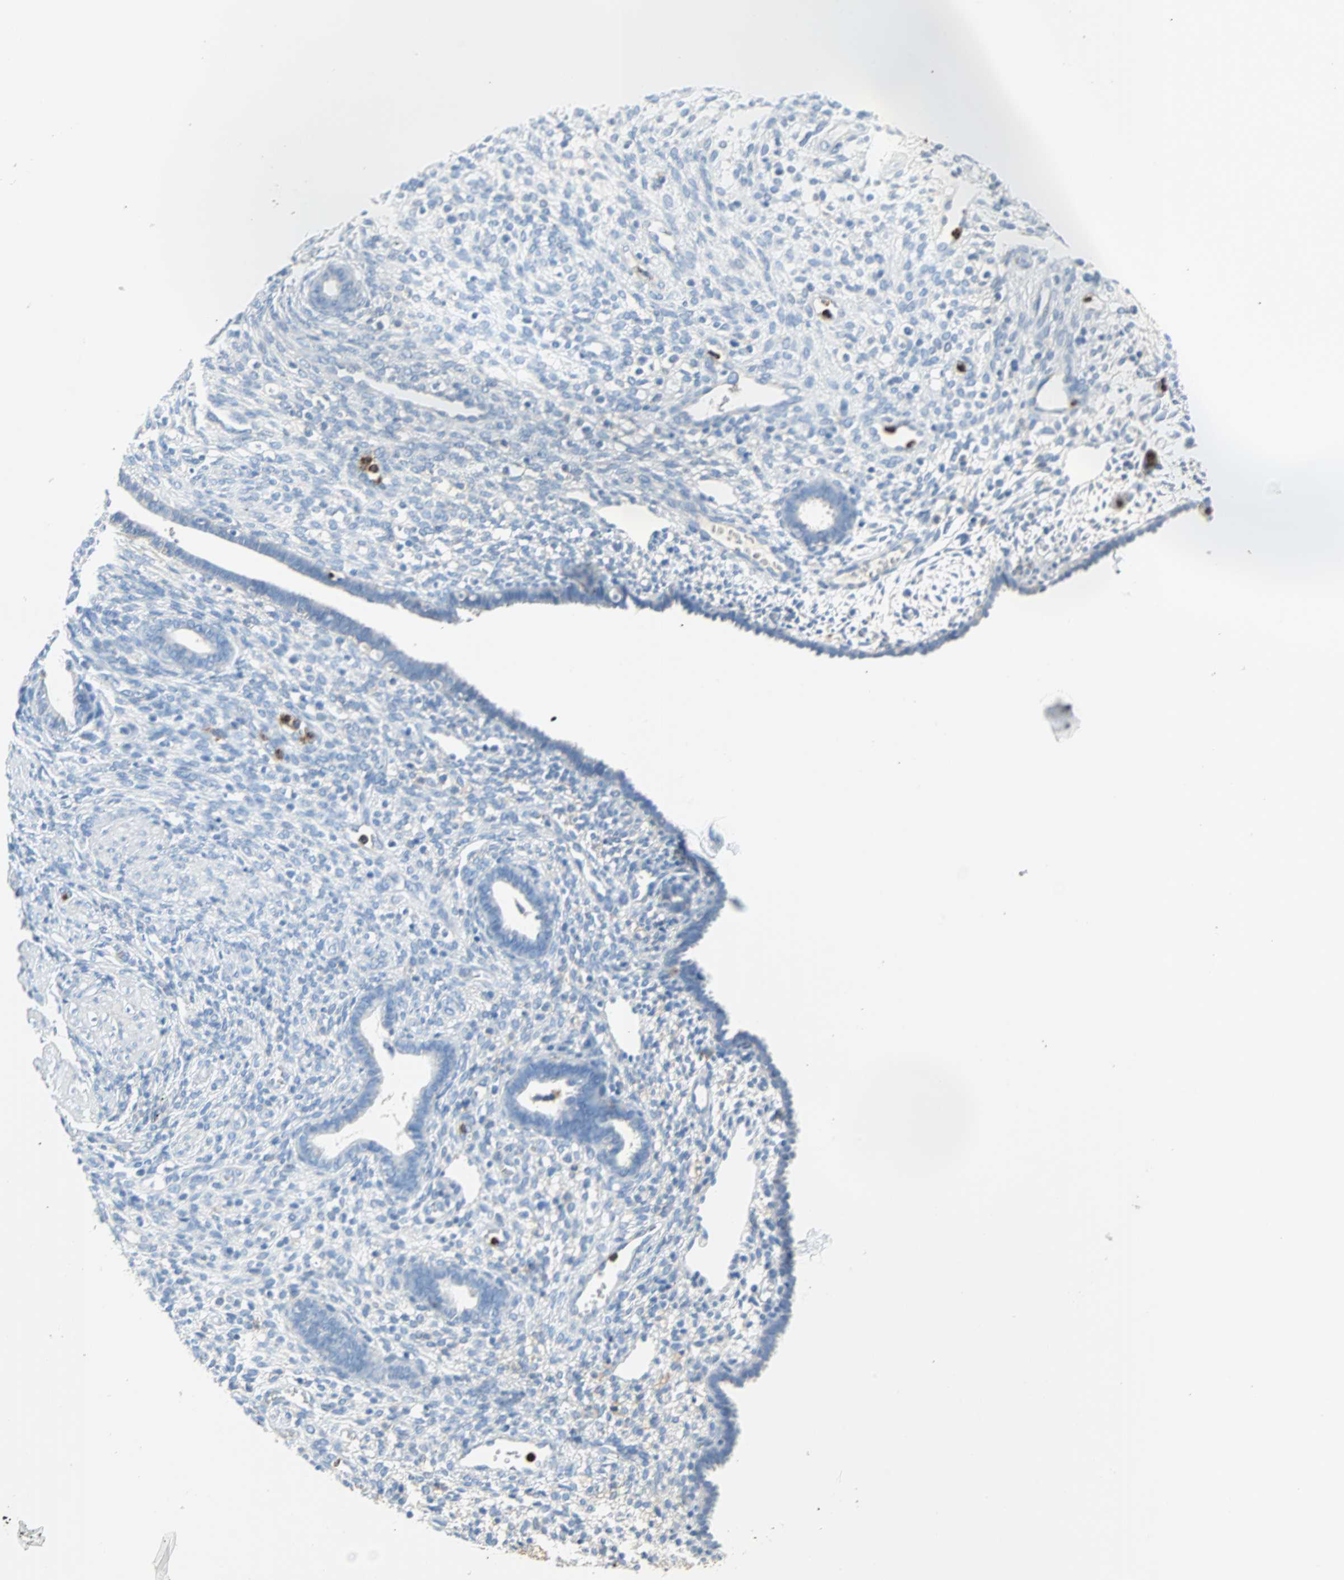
{"staining": {"intensity": "negative", "quantity": "none", "location": "none"}, "tissue": "endometrium", "cell_type": "Cells in endometrial stroma", "image_type": "normal", "snomed": [{"axis": "morphology", "description": "Normal tissue, NOS"}, {"axis": "topography", "description": "Endometrium"}], "caption": "Immunohistochemistry (IHC) micrograph of unremarkable human endometrium stained for a protein (brown), which shows no expression in cells in endometrial stroma.", "gene": "CLEC4A", "patient": {"sex": "female", "age": 72}}